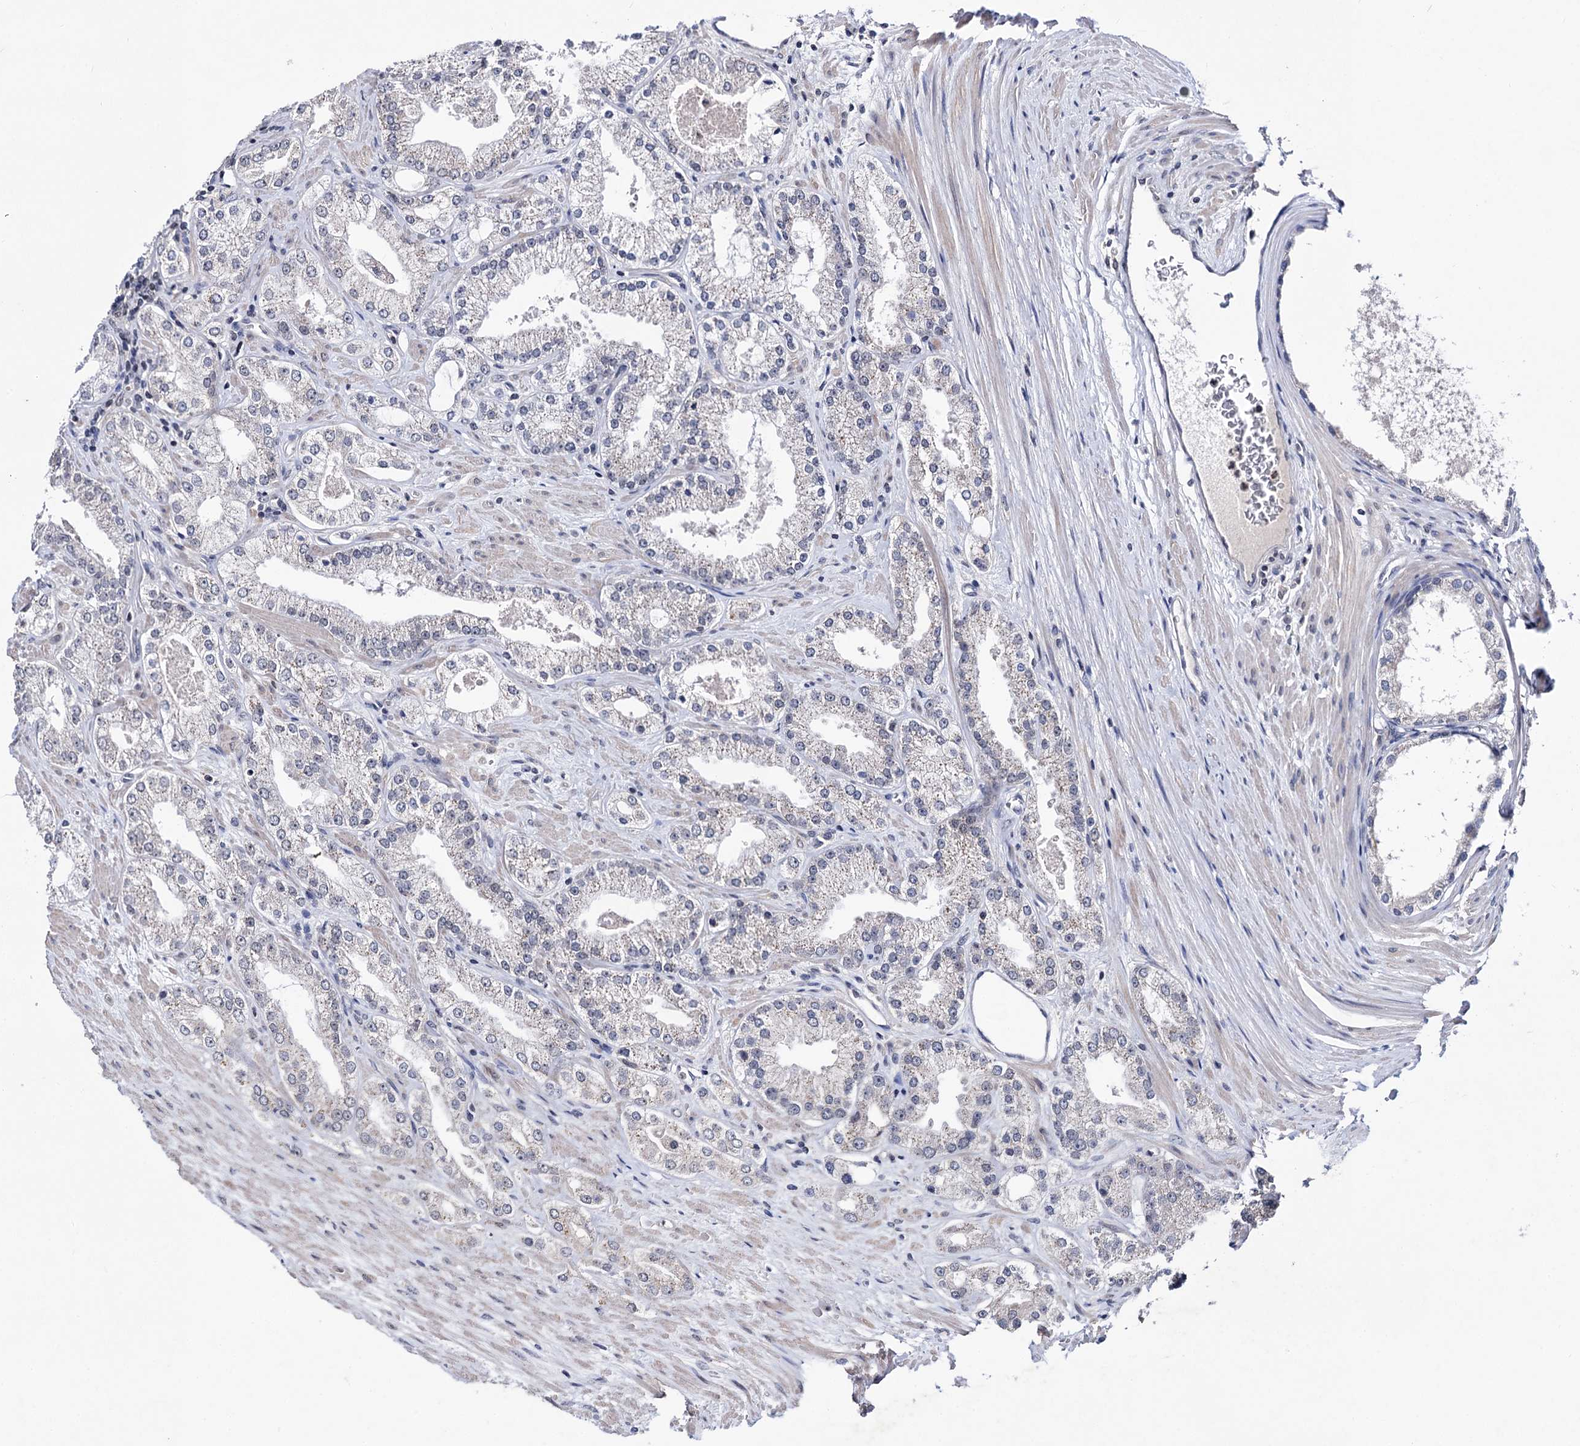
{"staining": {"intensity": "negative", "quantity": "none", "location": "none"}, "tissue": "prostate cancer", "cell_type": "Tumor cells", "image_type": "cancer", "snomed": [{"axis": "morphology", "description": "Adenocarcinoma, Low grade"}, {"axis": "topography", "description": "Prostate"}], "caption": "A photomicrograph of human low-grade adenocarcinoma (prostate) is negative for staining in tumor cells.", "gene": "SMCHD1", "patient": {"sex": "male", "age": 69}}